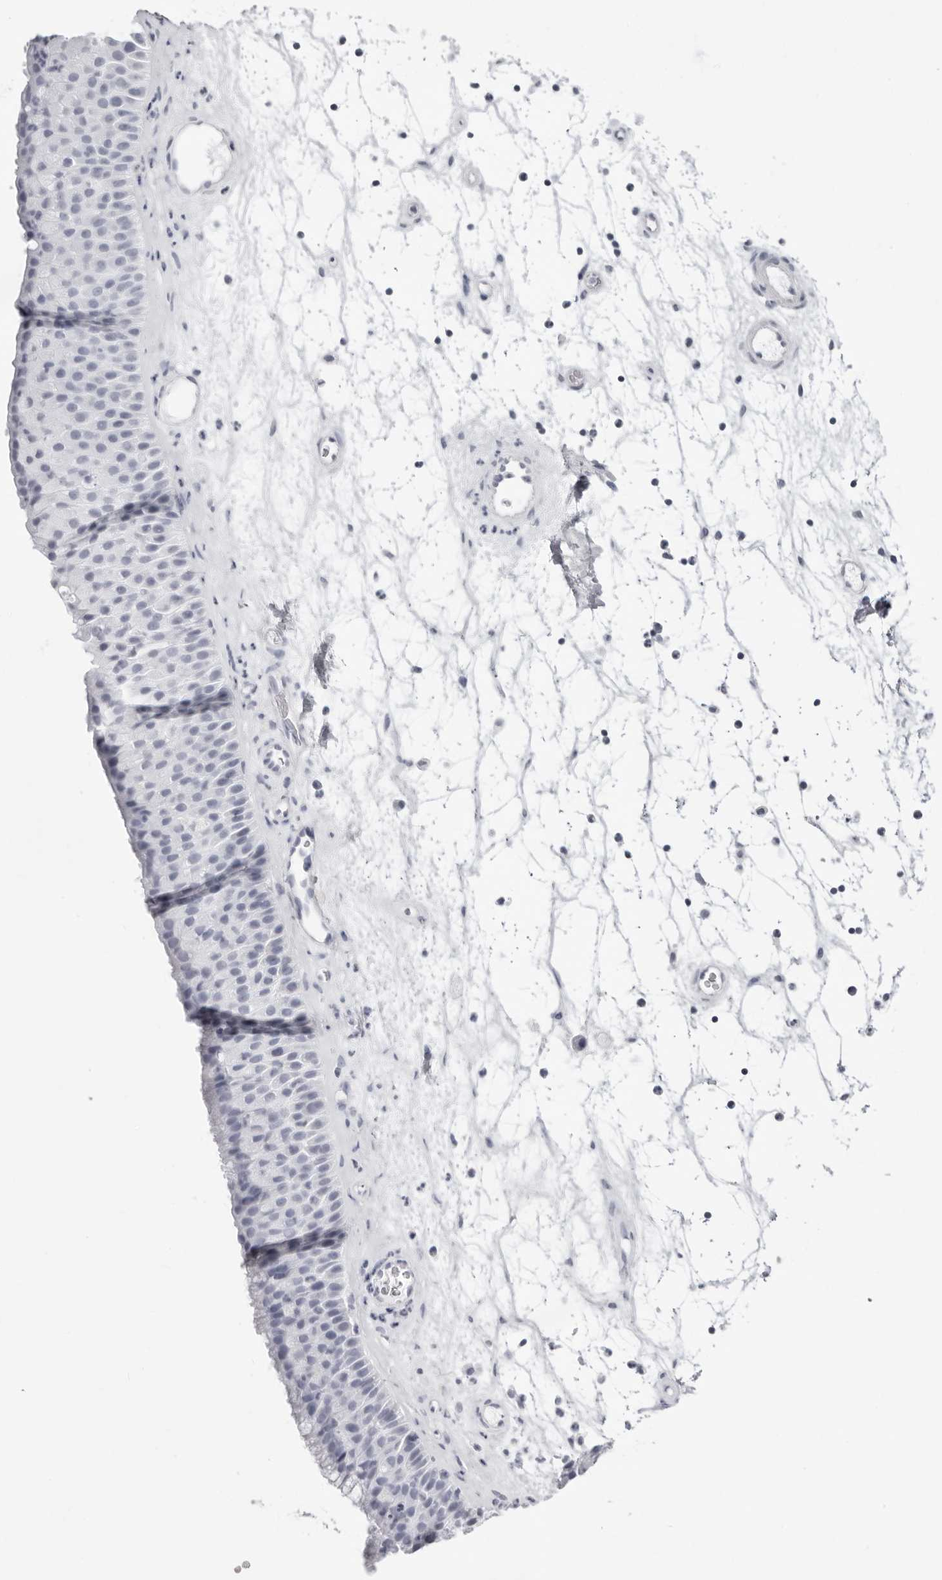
{"staining": {"intensity": "negative", "quantity": "none", "location": "none"}, "tissue": "nasopharynx", "cell_type": "Respiratory epithelial cells", "image_type": "normal", "snomed": [{"axis": "morphology", "description": "Normal tissue, NOS"}, {"axis": "topography", "description": "Nasopharynx"}], "caption": "Protein analysis of benign nasopharynx displays no significant positivity in respiratory epithelial cells. (DAB (3,3'-diaminobenzidine) immunohistochemistry visualized using brightfield microscopy, high magnification).", "gene": "INSL3", "patient": {"sex": "male", "age": 64}}